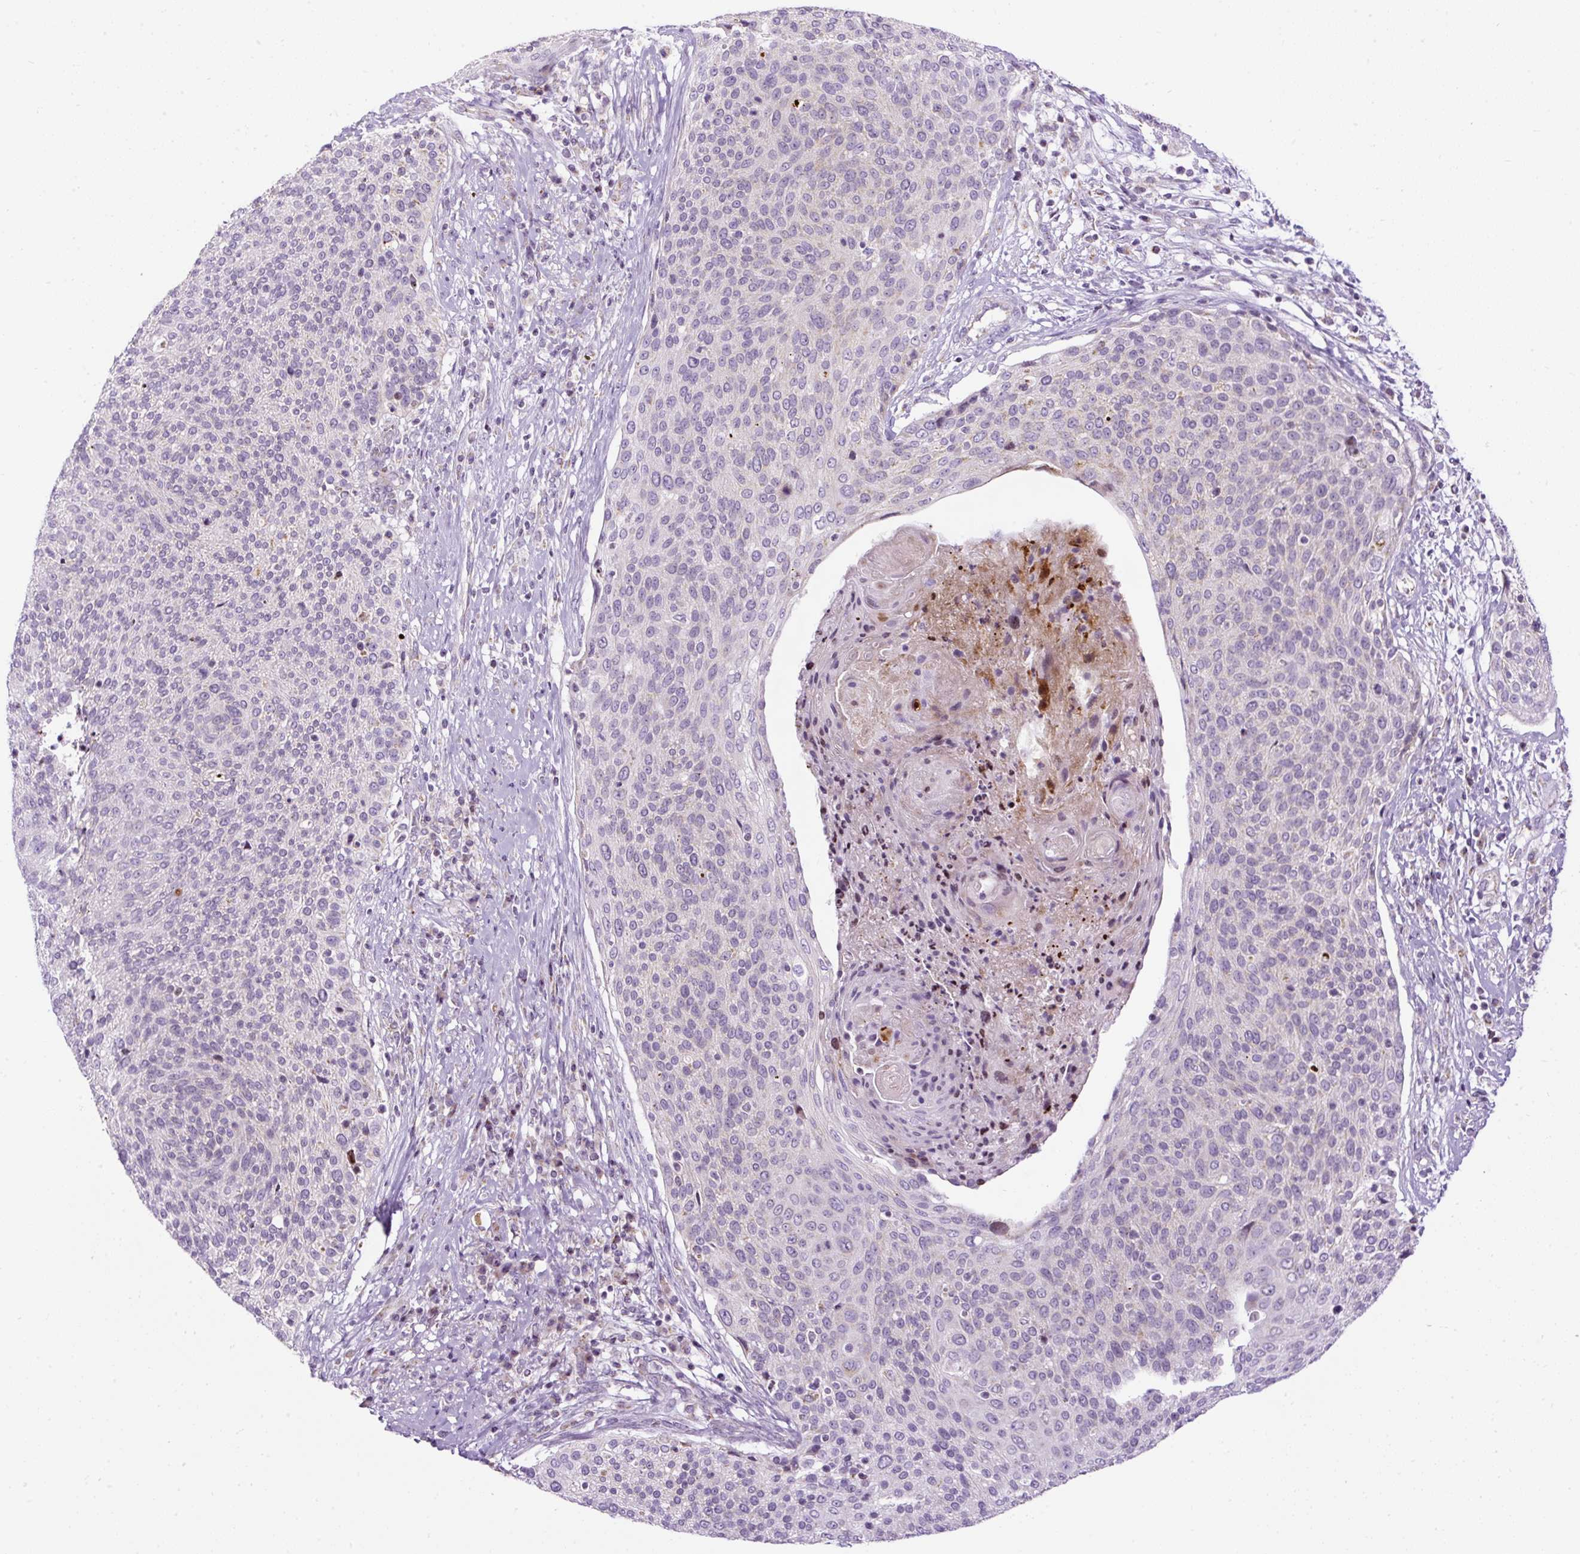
{"staining": {"intensity": "negative", "quantity": "none", "location": "none"}, "tissue": "cervical cancer", "cell_type": "Tumor cells", "image_type": "cancer", "snomed": [{"axis": "morphology", "description": "Squamous cell carcinoma, NOS"}, {"axis": "topography", "description": "Cervix"}], "caption": "An immunohistochemistry (IHC) photomicrograph of squamous cell carcinoma (cervical) is shown. There is no staining in tumor cells of squamous cell carcinoma (cervical).", "gene": "FMC1", "patient": {"sex": "female", "age": 31}}